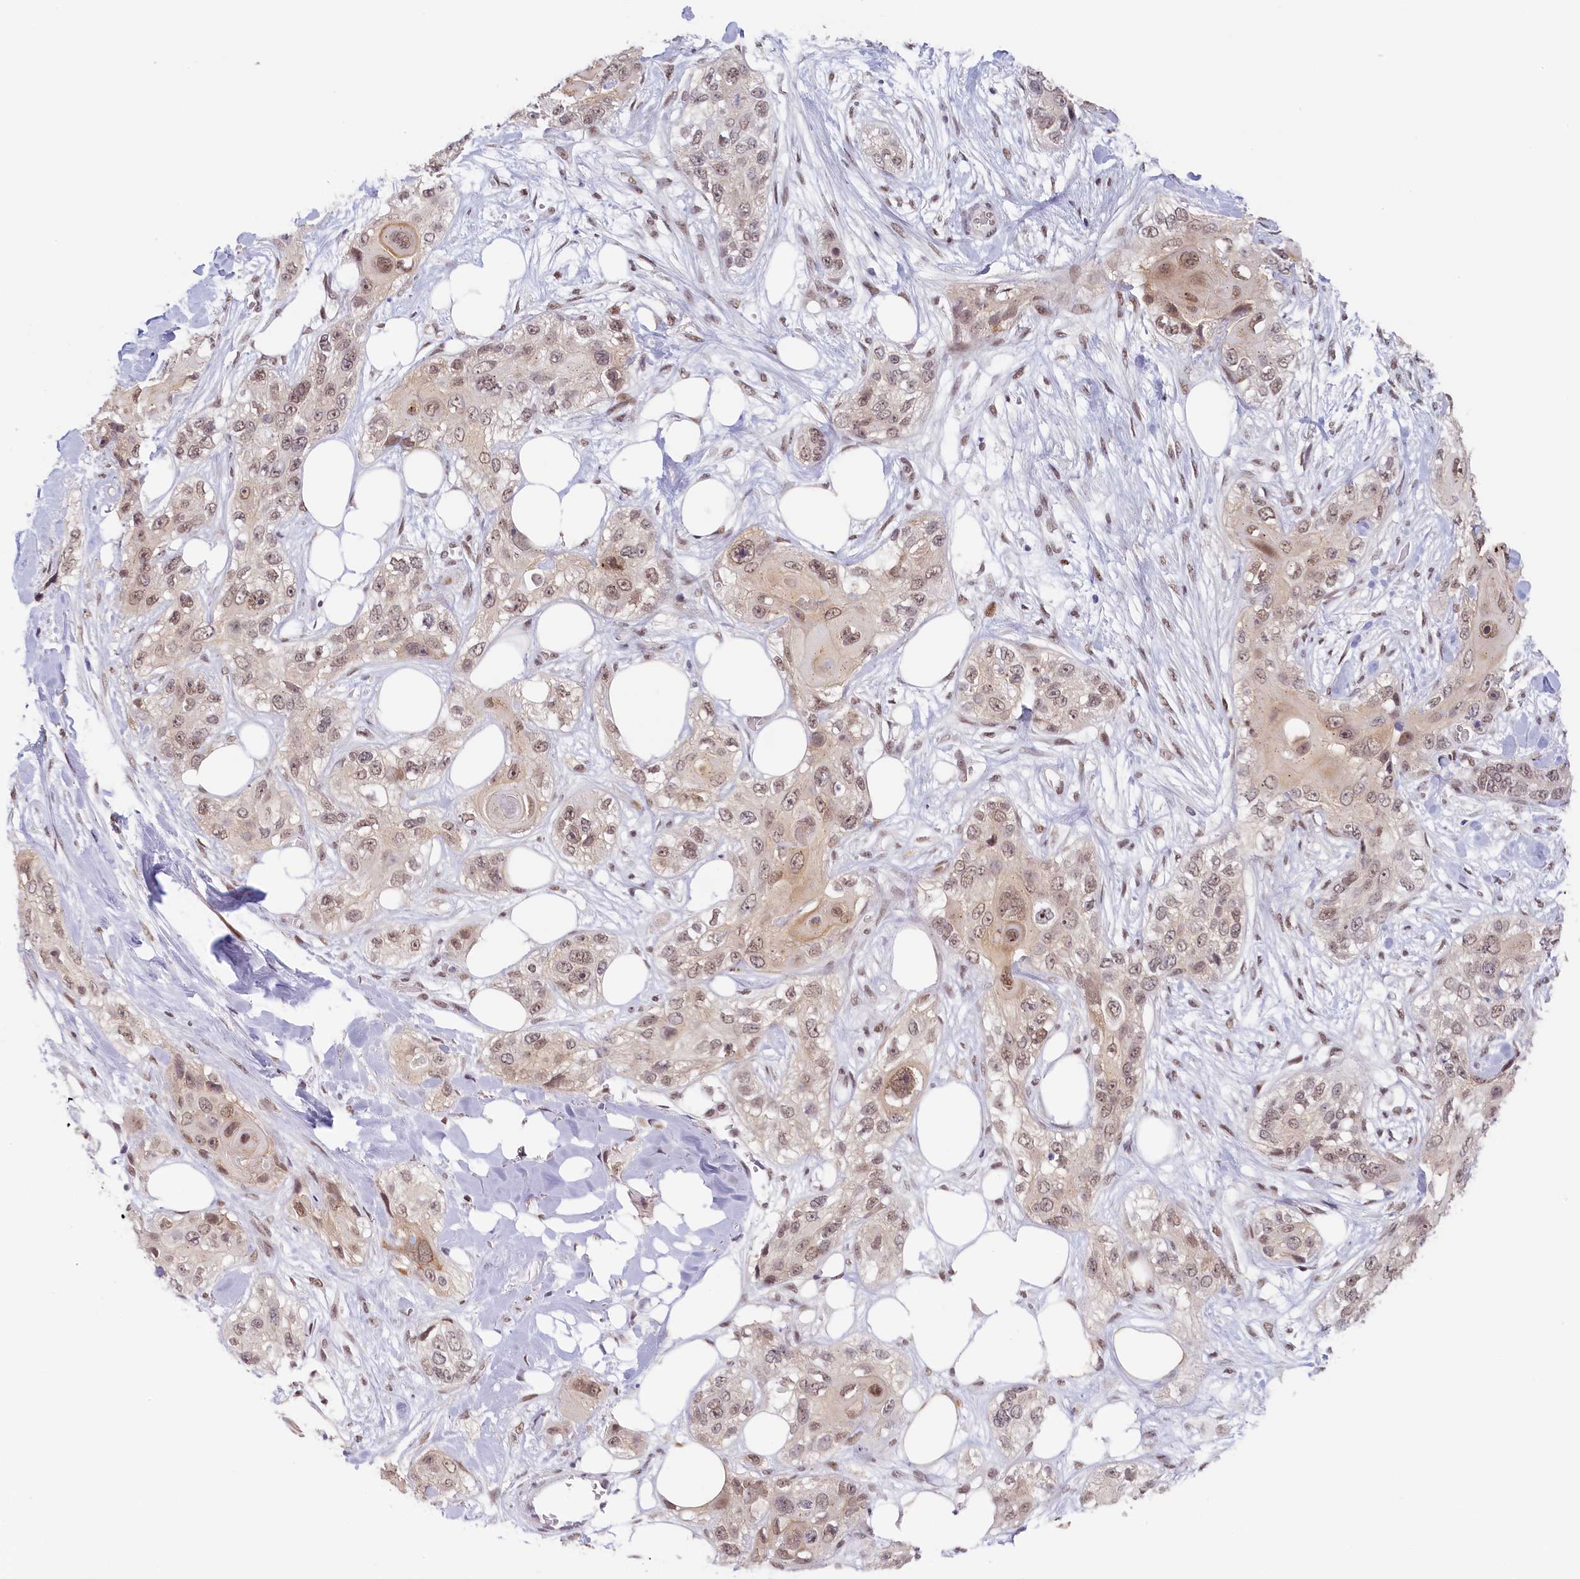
{"staining": {"intensity": "weak", "quantity": "25%-75%", "location": "nuclear"}, "tissue": "skin cancer", "cell_type": "Tumor cells", "image_type": "cancer", "snomed": [{"axis": "morphology", "description": "Normal tissue, NOS"}, {"axis": "morphology", "description": "Squamous cell carcinoma, NOS"}, {"axis": "topography", "description": "Skin"}], "caption": "IHC of squamous cell carcinoma (skin) shows low levels of weak nuclear positivity in about 25%-75% of tumor cells. Using DAB (brown) and hematoxylin (blue) stains, captured at high magnification using brightfield microscopy.", "gene": "SEC31B", "patient": {"sex": "male", "age": 72}}